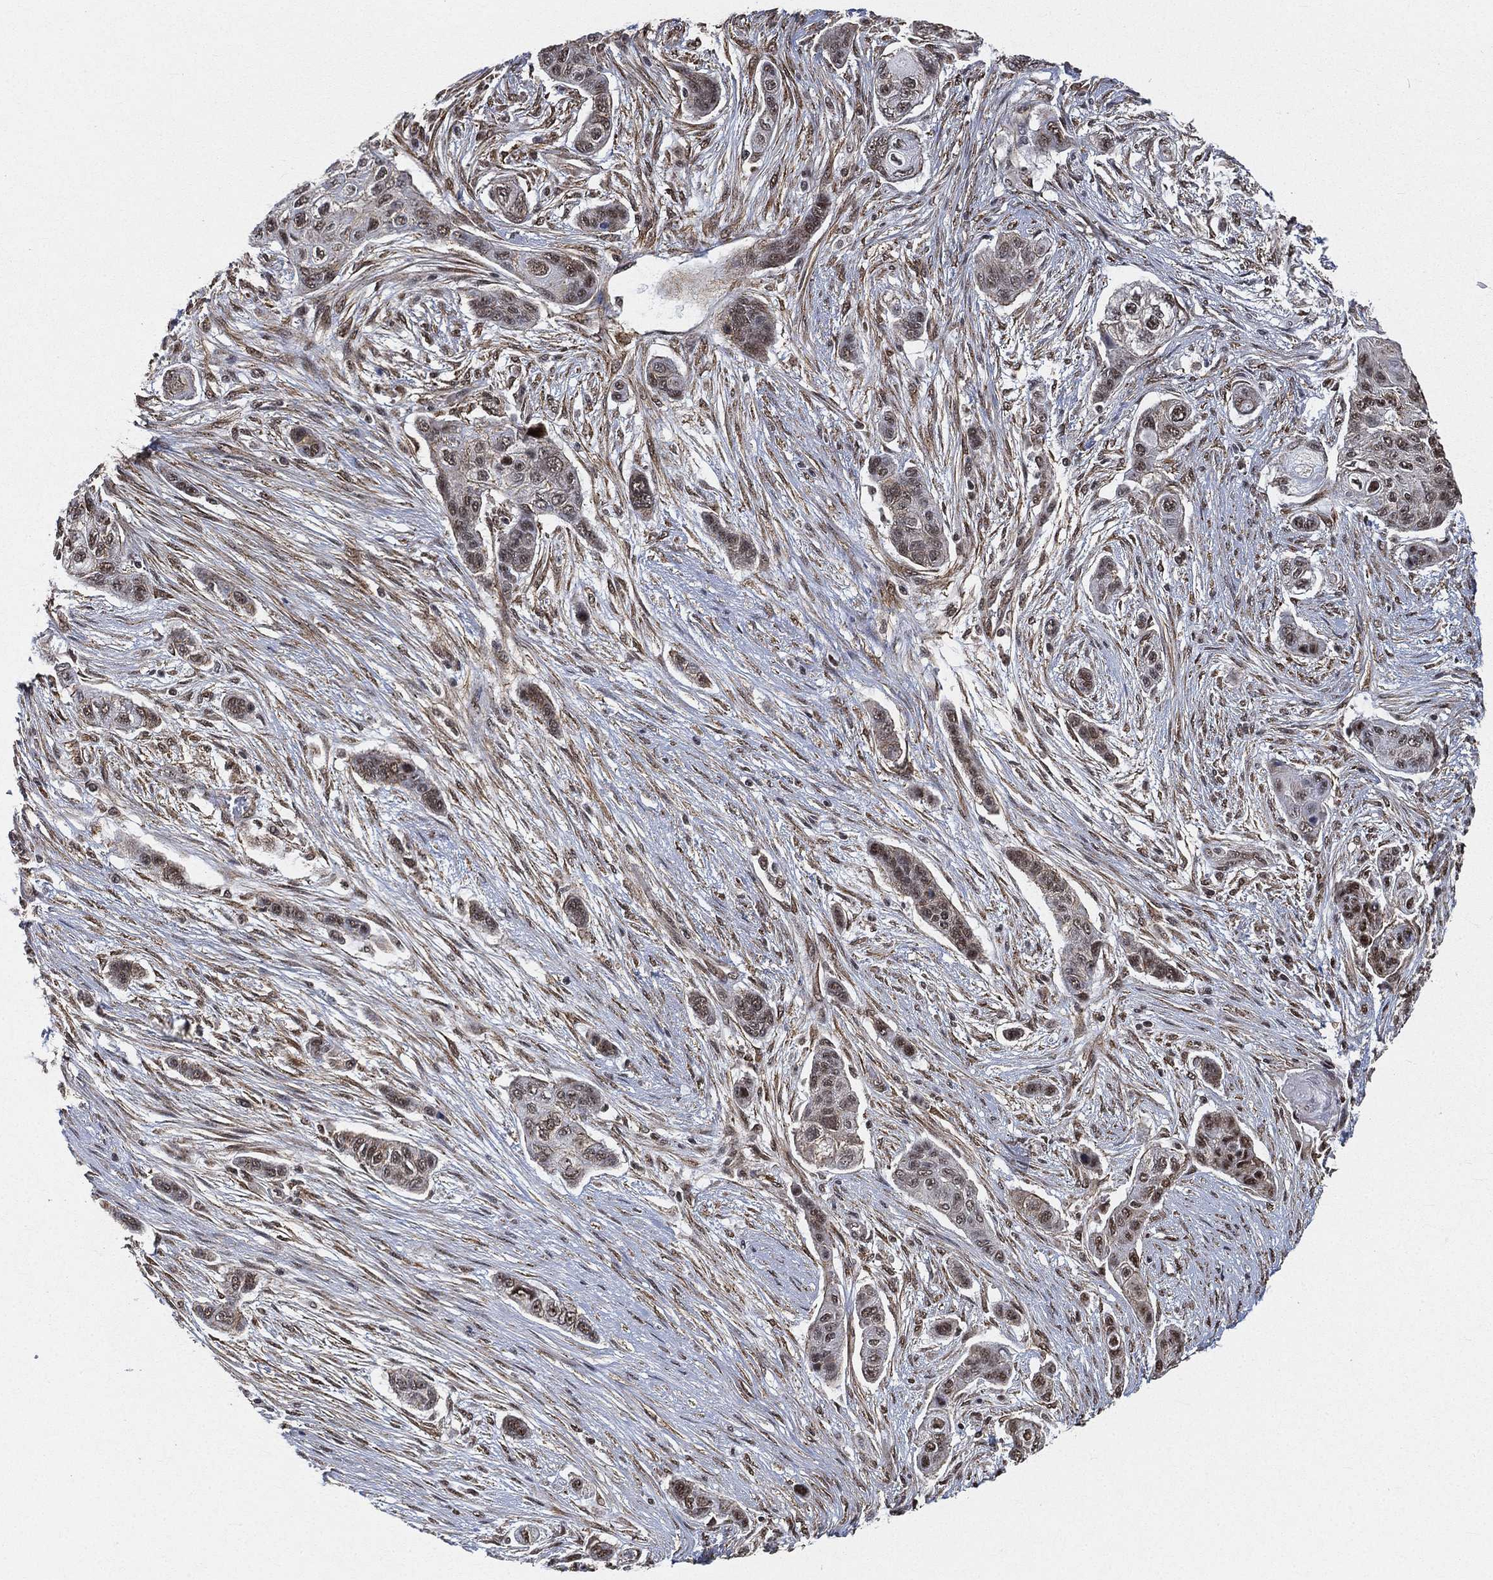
{"staining": {"intensity": "moderate", "quantity": "<25%", "location": "nuclear"}, "tissue": "lung cancer", "cell_type": "Tumor cells", "image_type": "cancer", "snomed": [{"axis": "morphology", "description": "Squamous cell carcinoma, NOS"}, {"axis": "topography", "description": "Lung"}], "caption": "Squamous cell carcinoma (lung) stained for a protein (brown) displays moderate nuclear positive expression in about <25% of tumor cells.", "gene": "RSRC2", "patient": {"sex": "male", "age": 69}}